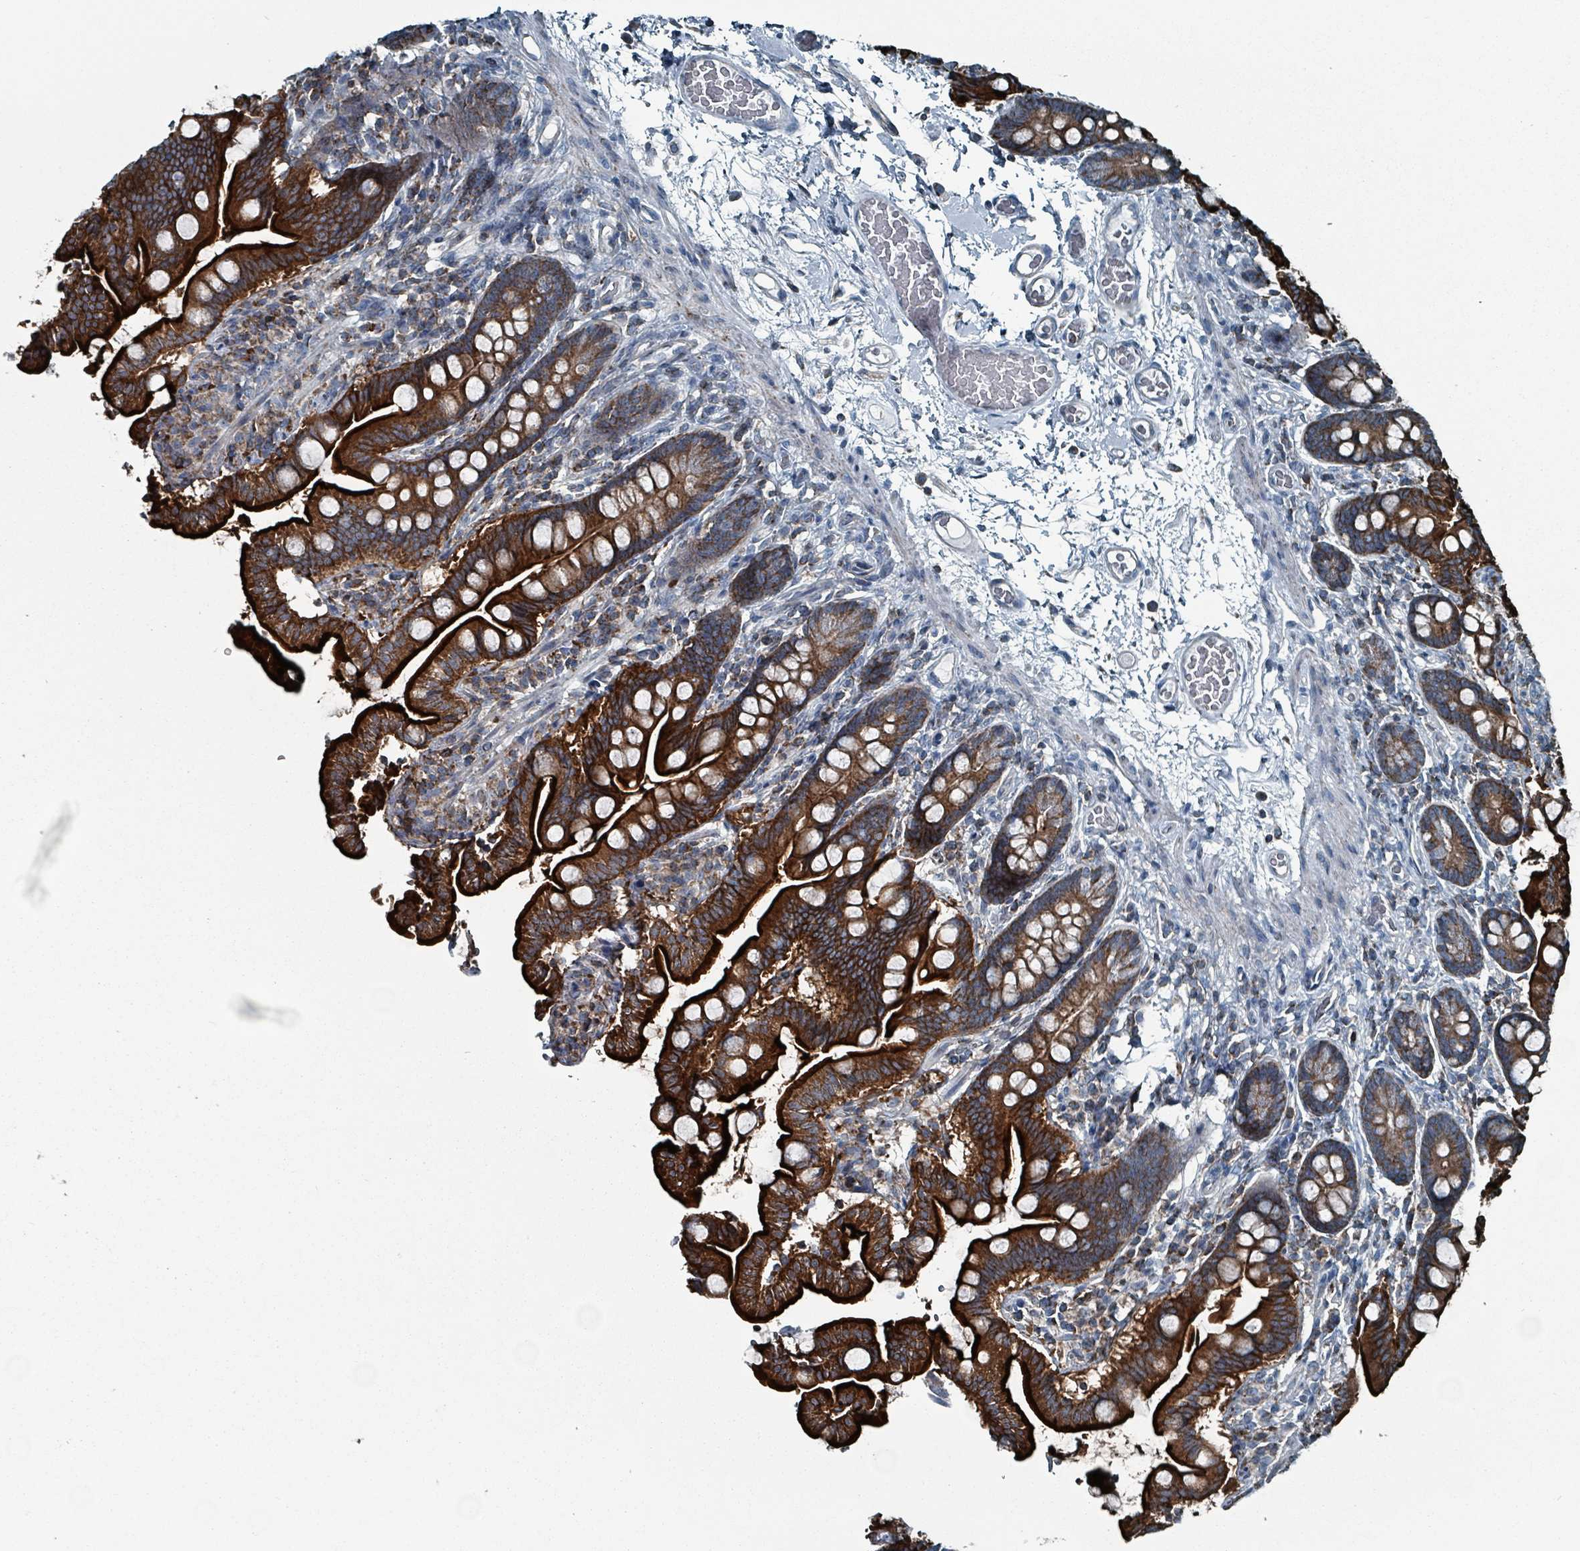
{"staining": {"intensity": "strong", "quantity": ">75%", "location": "cytoplasmic/membranous"}, "tissue": "small intestine", "cell_type": "Glandular cells", "image_type": "normal", "snomed": [{"axis": "morphology", "description": "Normal tissue, NOS"}, {"axis": "topography", "description": "Small intestine"}], "caption": "Small intestine stained with IHC displays strong cytoplasmic/membranous expression in about >75% of glandular cells.", "gene": "ABHD18", "patient": {"sex": "female", "age": 64}}